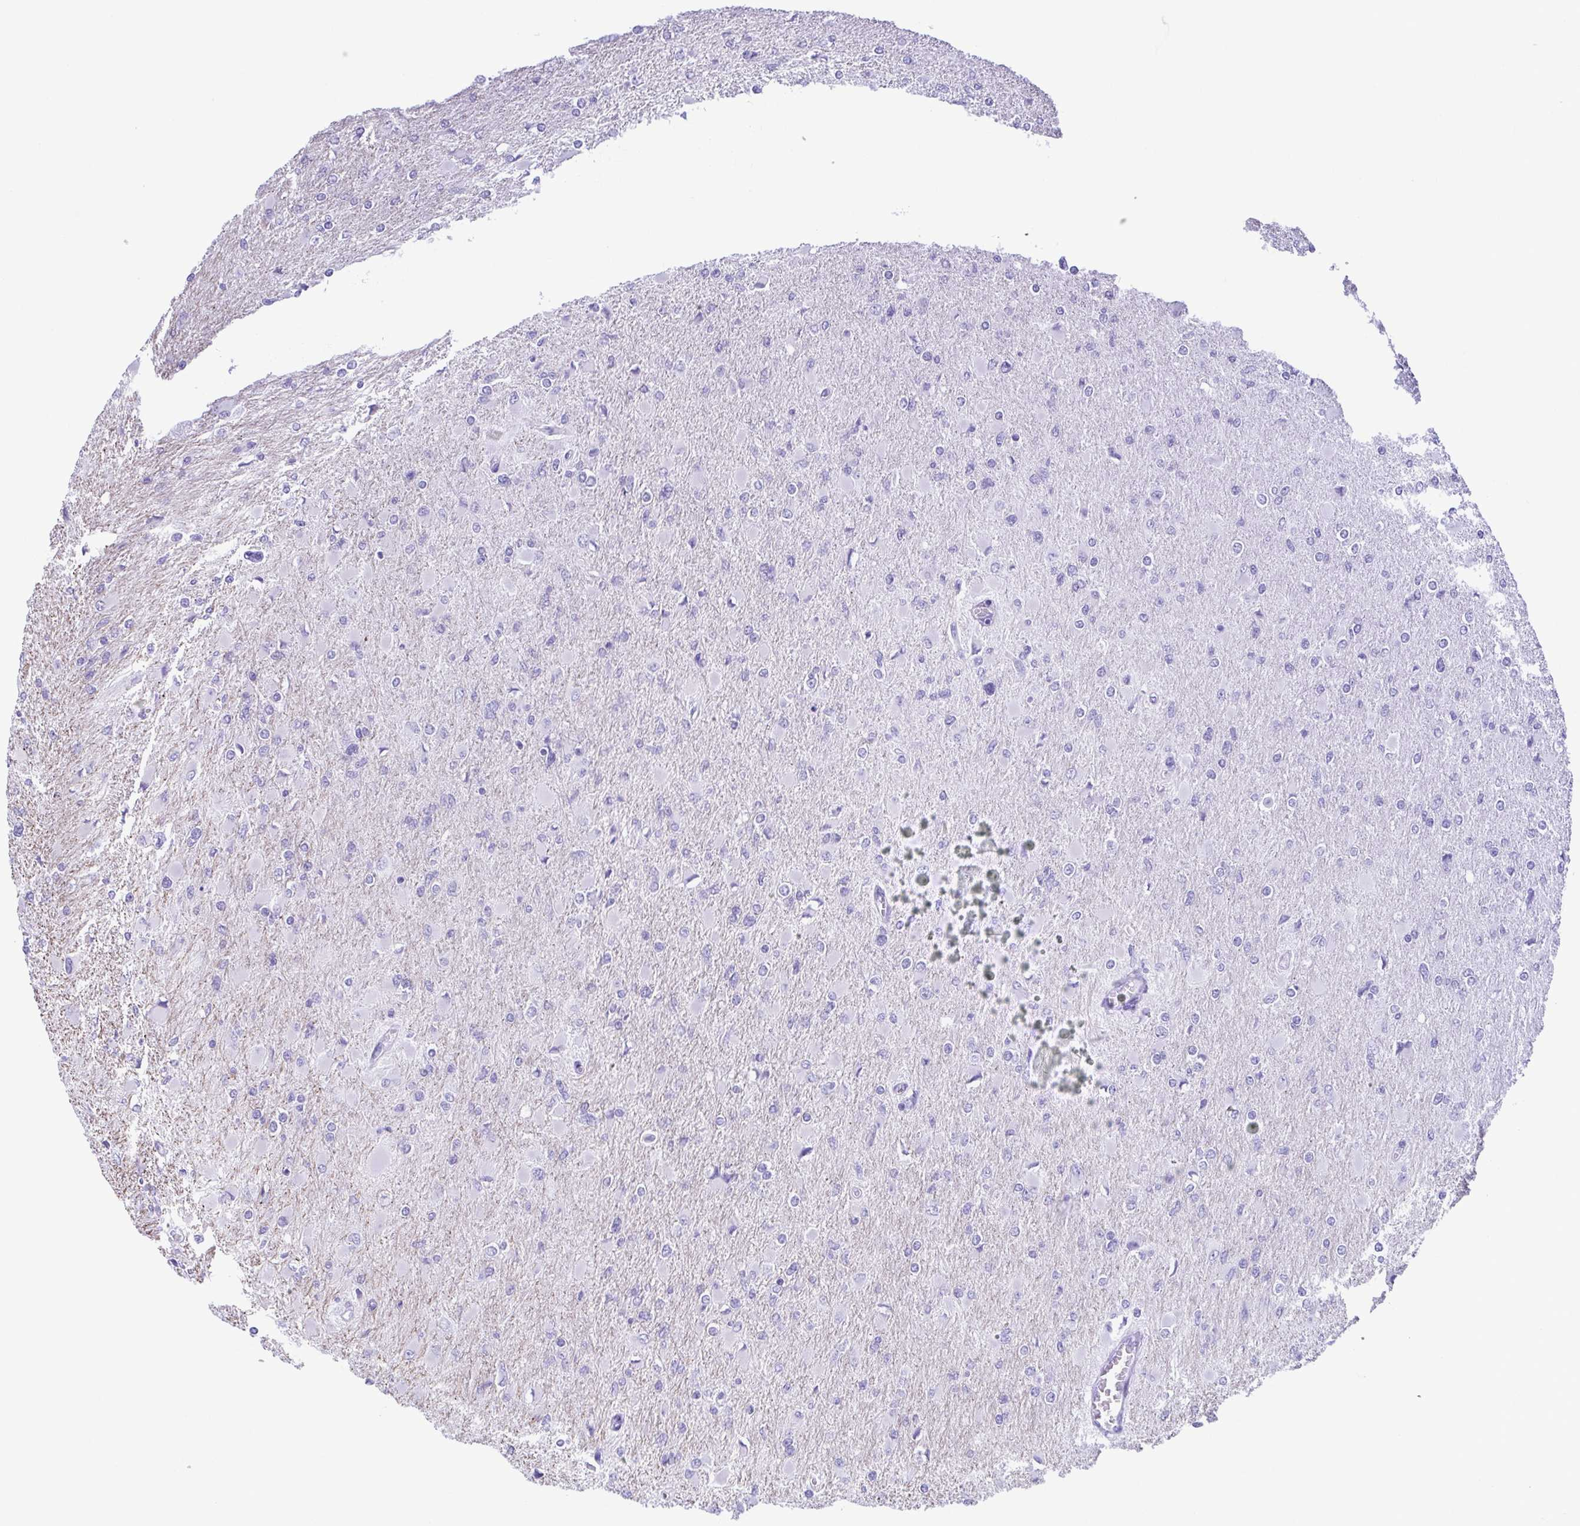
{"staining": {"intensity": "negative", "quantity": "none", "location": "none"}, "tissue": "glioma", "cell_type": "Tumor cells", "image_type": "cancer", "snomed": [{"axis": "morphology", "description": "Glioma, malignant, High grade"}, {"axis": "topography", "description": "Cerebral cortex"}], "caption": "The immunohistochemistry (IHC) histopathology image has no significant staining in tumor cells of malignant high-grade glioma tissue.", "gene": "TCEAL3", "patient": {"sex": "female", "age": 36}}